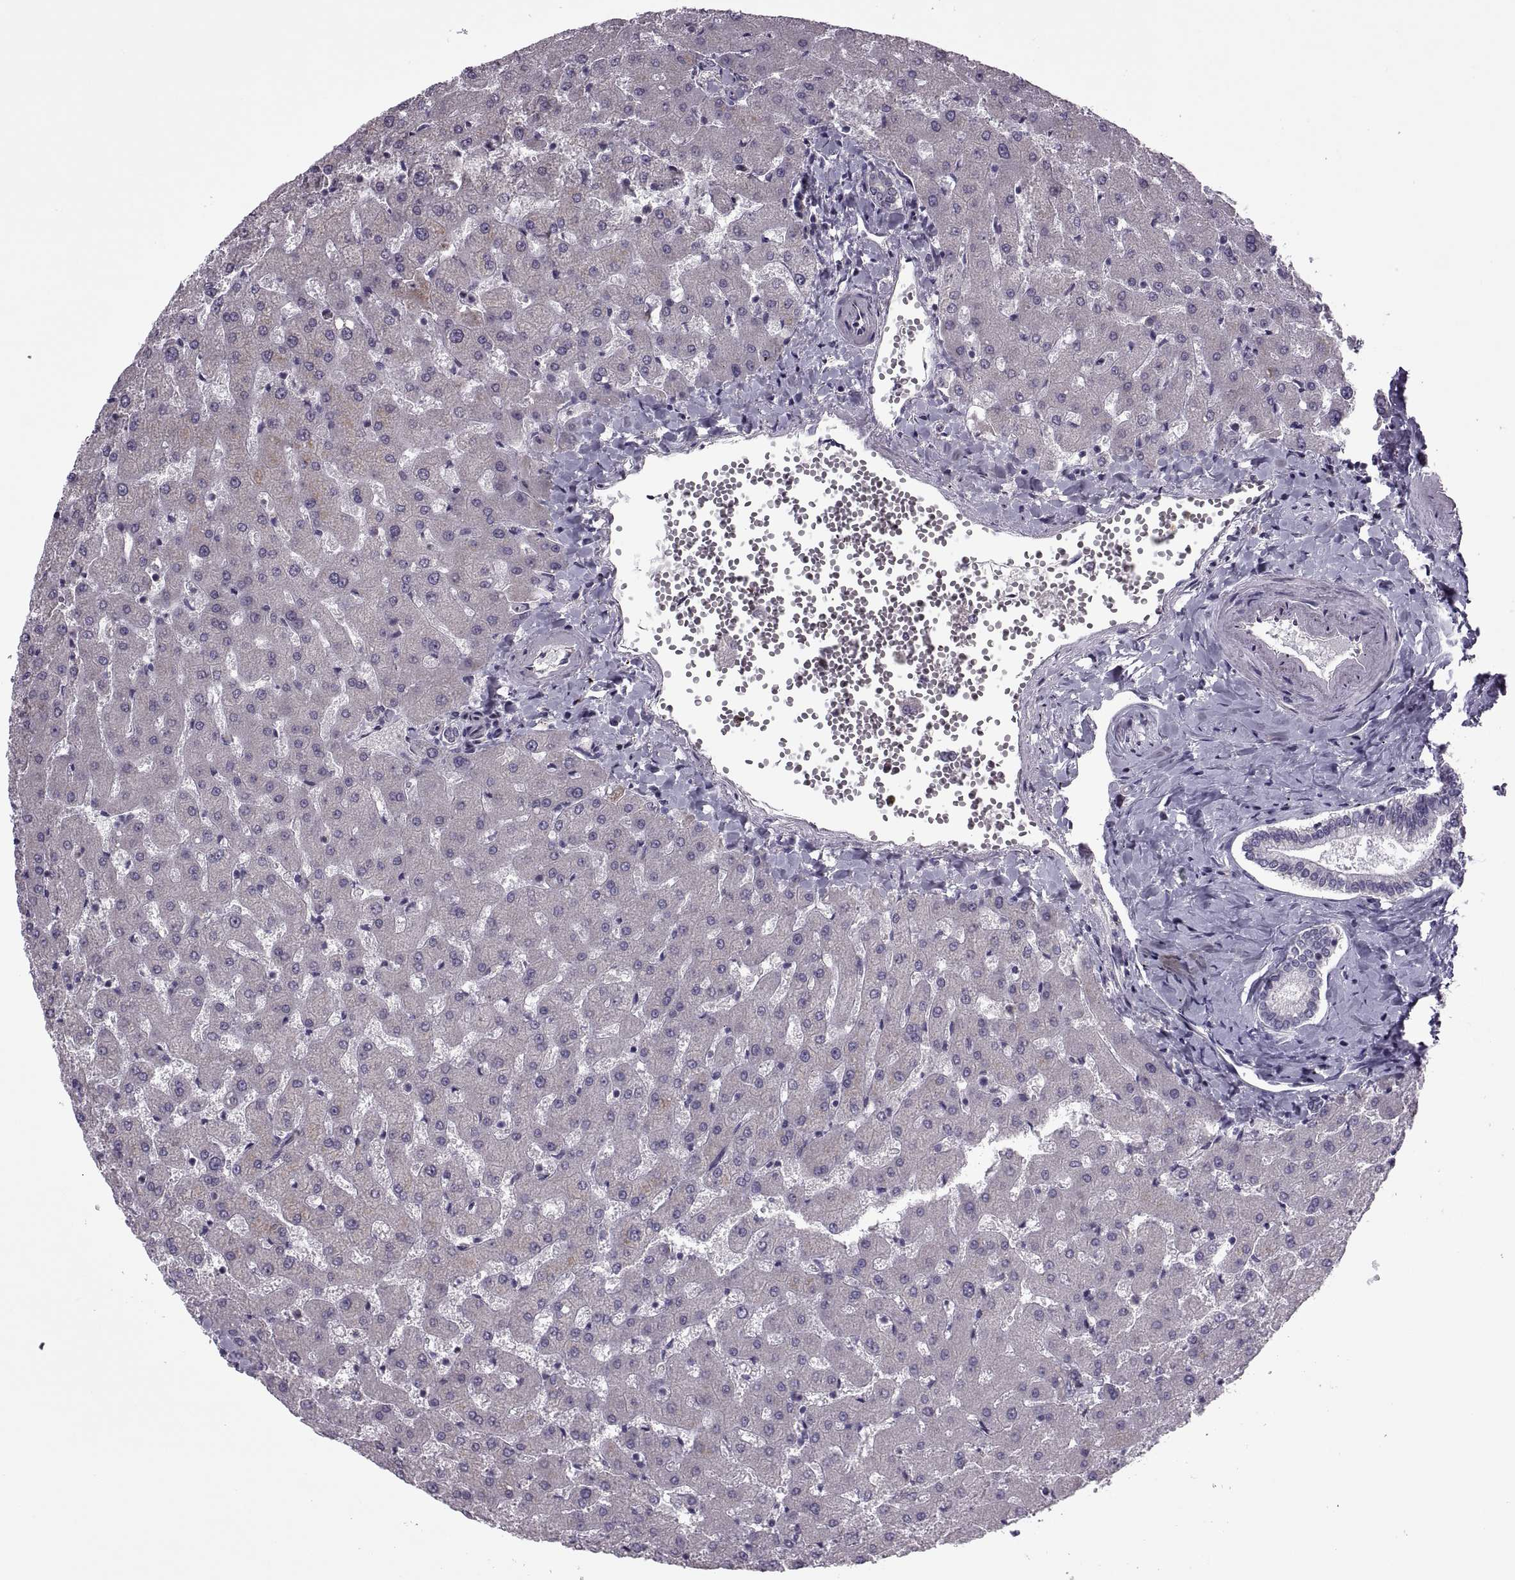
{"staining": {"intensity": "negative", "quantity": "none", "location": "none"}, "tissue": "liver", "cell_type": "Cholangiocytes", "image_type": "normal", "snomed": [{"axis": "morphology", "description": "Normal tissue, NOS"}, {"axis": "topography", "description": "Liver"}], "caption": "This is a image of immunohistochemistry staining of benign liver, which shows no expression in cholangiocytes.", "gene": "ODF3", "patient": {"sex": "female", "age": 50}}